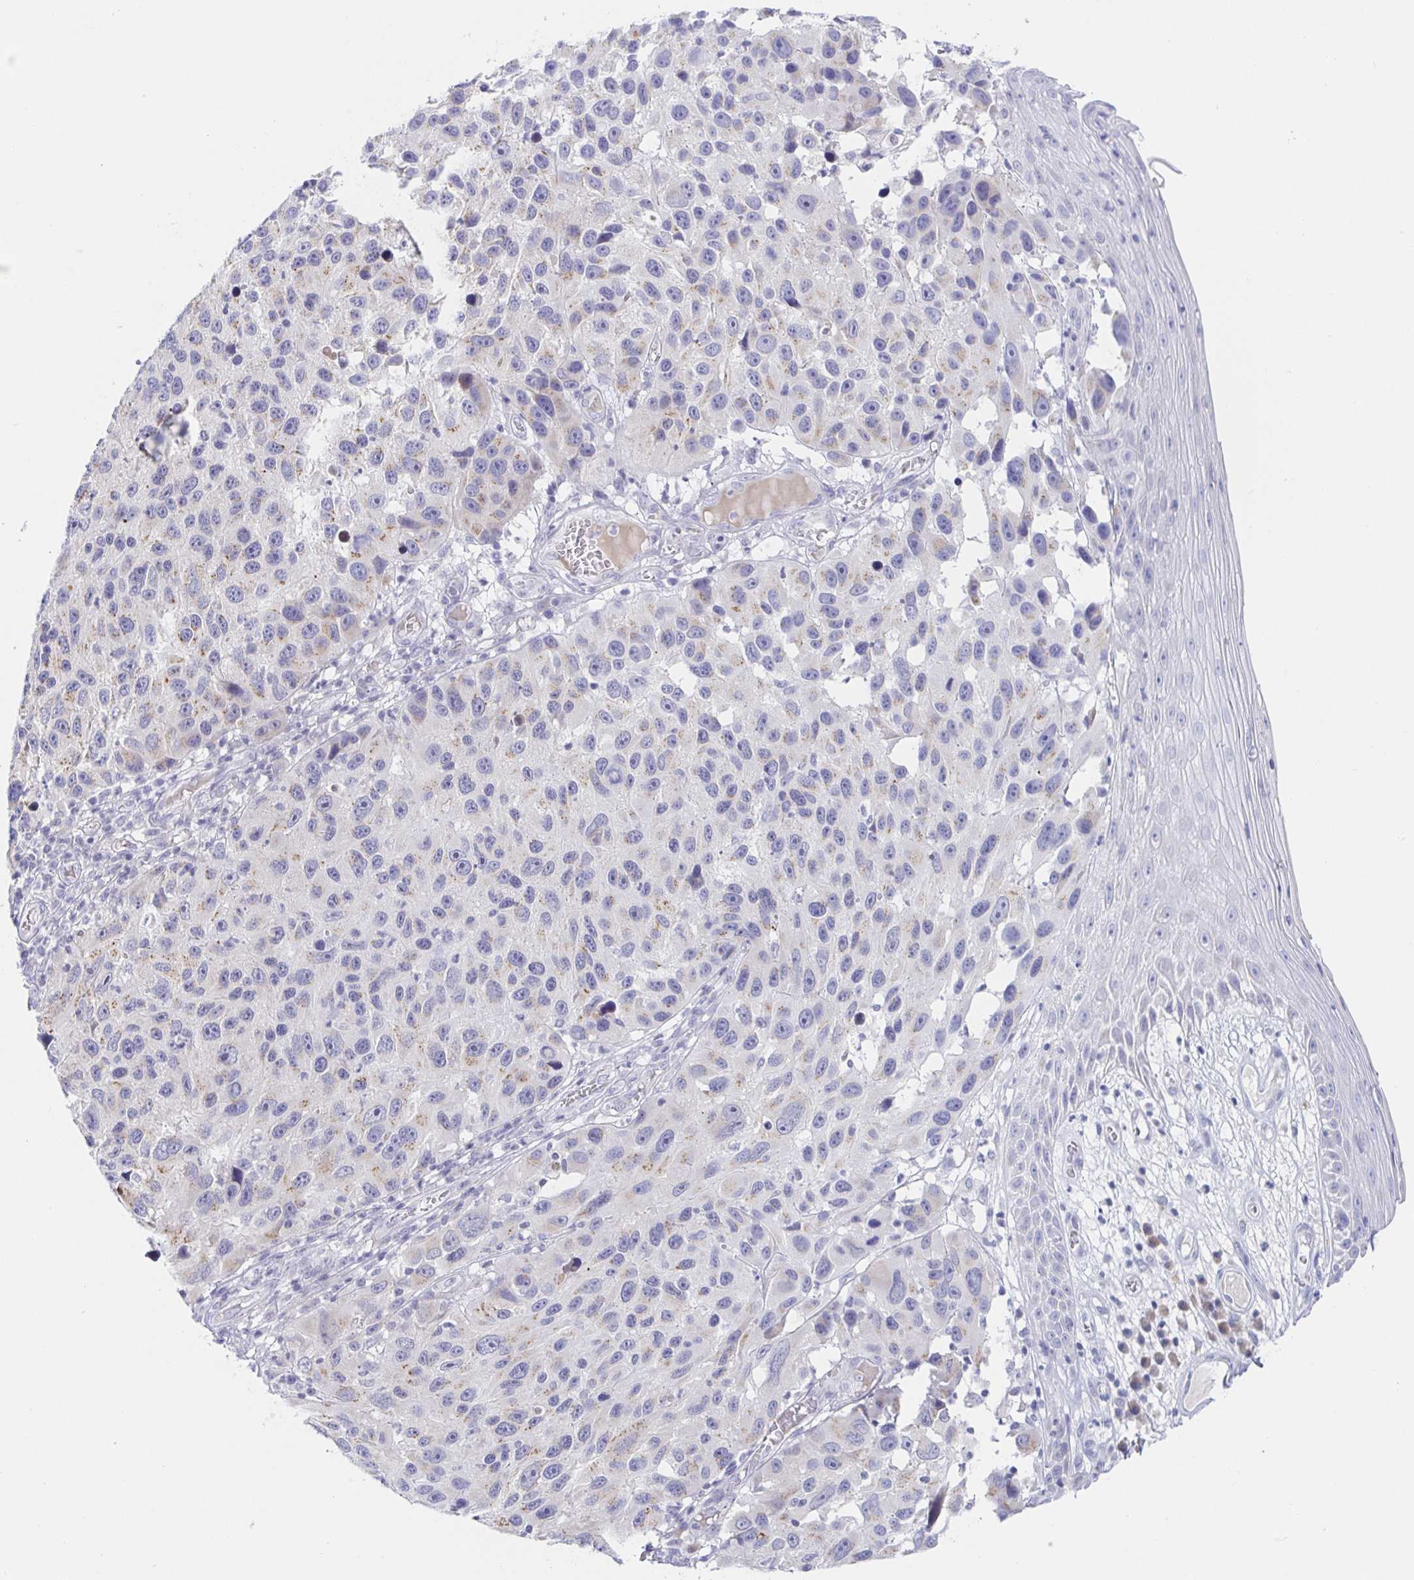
{"staining": {"intensity": "negative", "quantity": "none", "location": "none"}, "tissue": "melanoma", "cell_type": "Tumor cells", "image_type": "cancer", "snomed": [{"axis": "morphology", "description": "Malignant melanoma, NOS"}, {"axis": "topography", "description": "Skin"}], "caption": "Micrograph shows no protein positivity in tumor cells of melanoma tissue.", "gene": "SIAH3", "patient": {"sex": "male", "age": 53}}